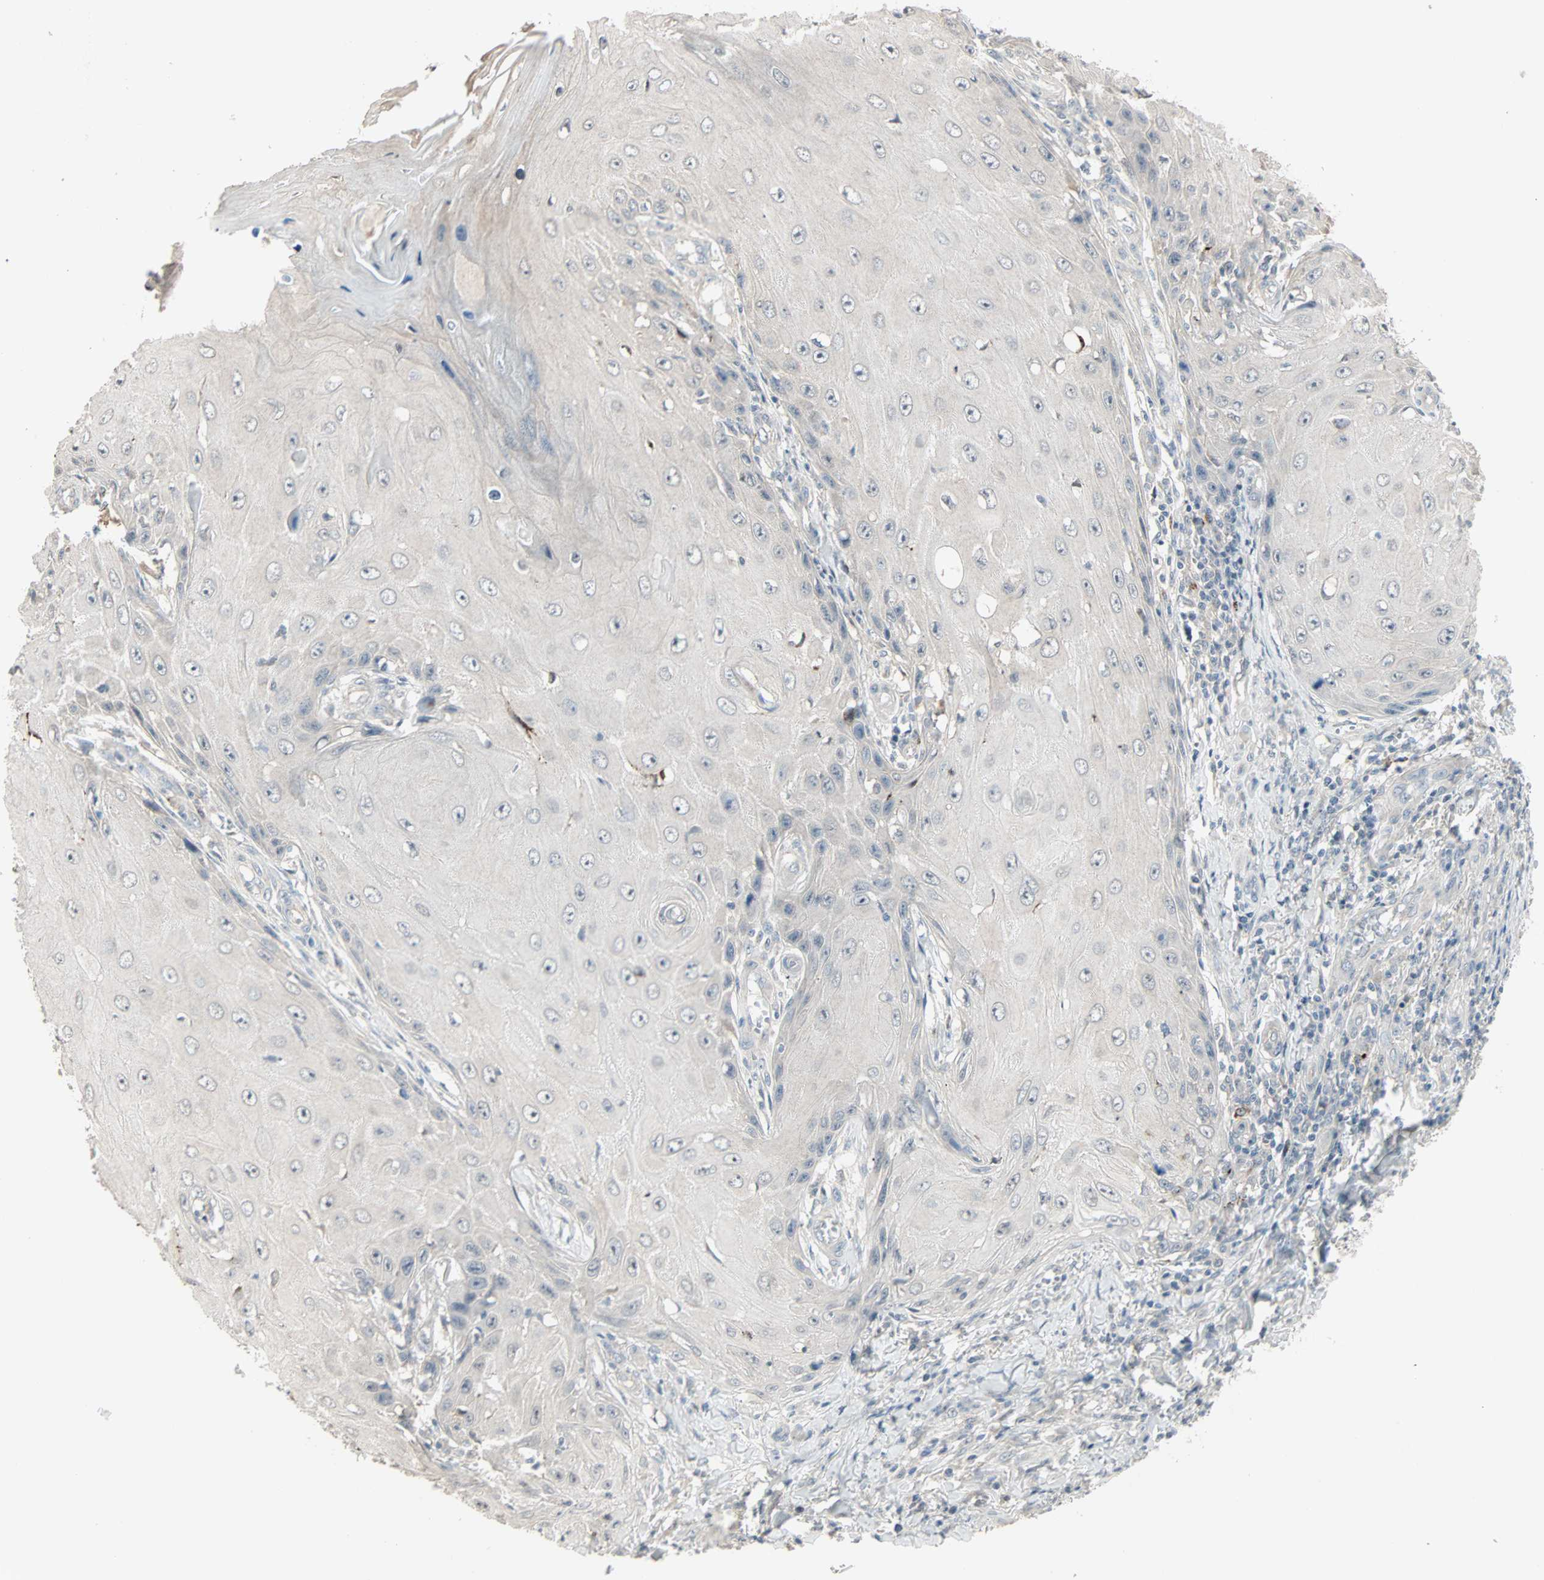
{"staining": {"intensity": "moderate", "quantity": "25%-75%", "location": "nuclear"}, "tissue": "skin cancer", "cell_type": "Tumor cells", "image_type": "cancer", "snomed": [{"axis": "morphology", "description": "Squamous cell carcinoma, NOS"}, {"axis": "topography", "description": "Skin"}], "caption": "Immunohistochemistry (DAB) staining of skin cancer exhibits moderate nuclear protein staining in about 25%-75% of tumor cells.", "gene": "KDM4A", "patient": {"sex": "female", "age": 73}}